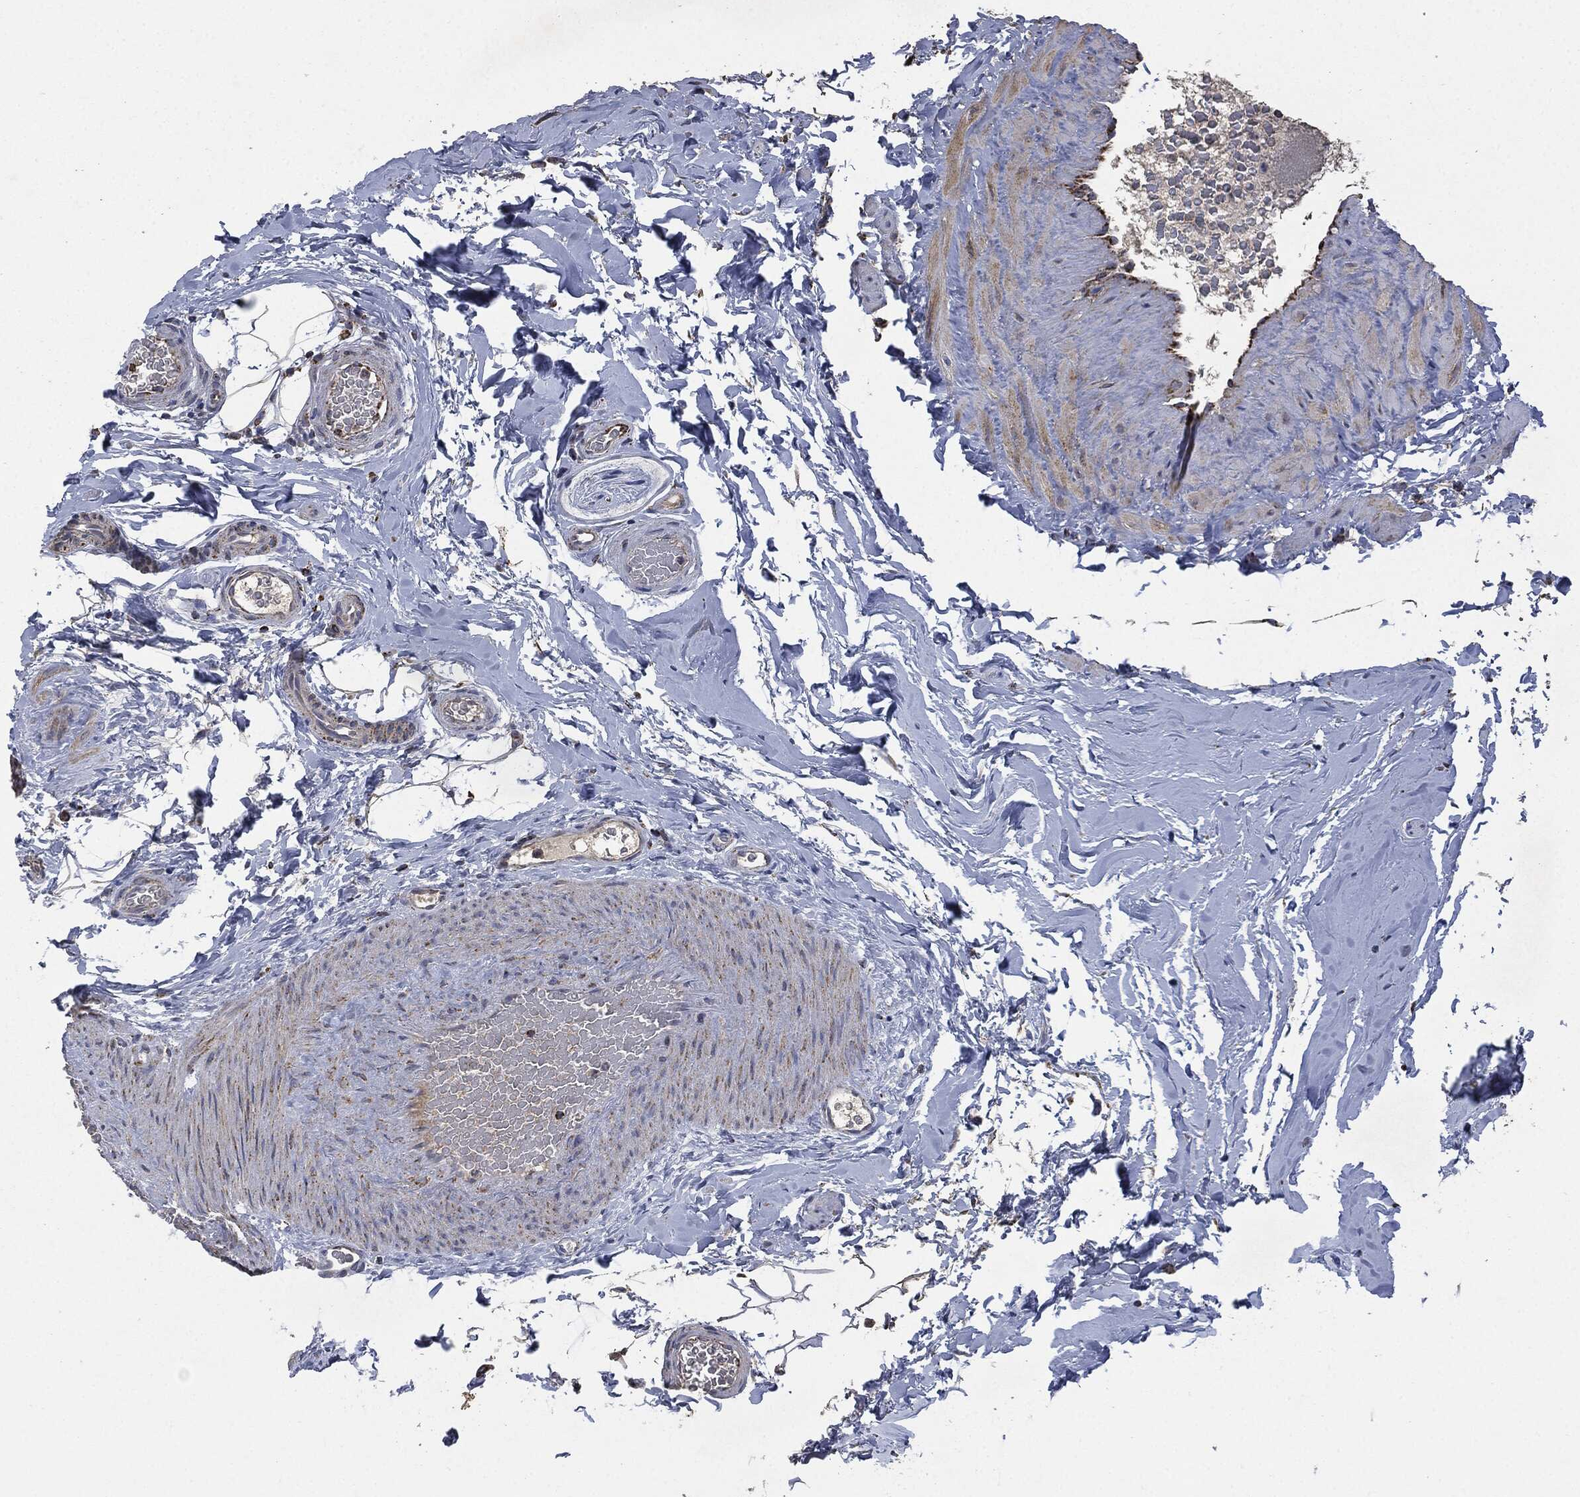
{"staining": {"intensity": "strong", "quantity": ">75%", "location": "cytoplasmic/membranous"}, "tissue": "adipose tissue", "cell_type": "Adipocytes", "image_type": "normal", "snomed": [{"axis": "morphology", "description": "Normal tissue, NOS"}, {"axis": "topography", "description": "Soft tissue"}, {"axis": "topography", "description": "Vascular tissue"}], "caption": "Protein staining exhibits strong cytoplasmic/membranous positivity in about >75% of adipocytes in benign adipose tissue.", "gene": "RYK", "patient": {"sex": "male", "age": 41}}